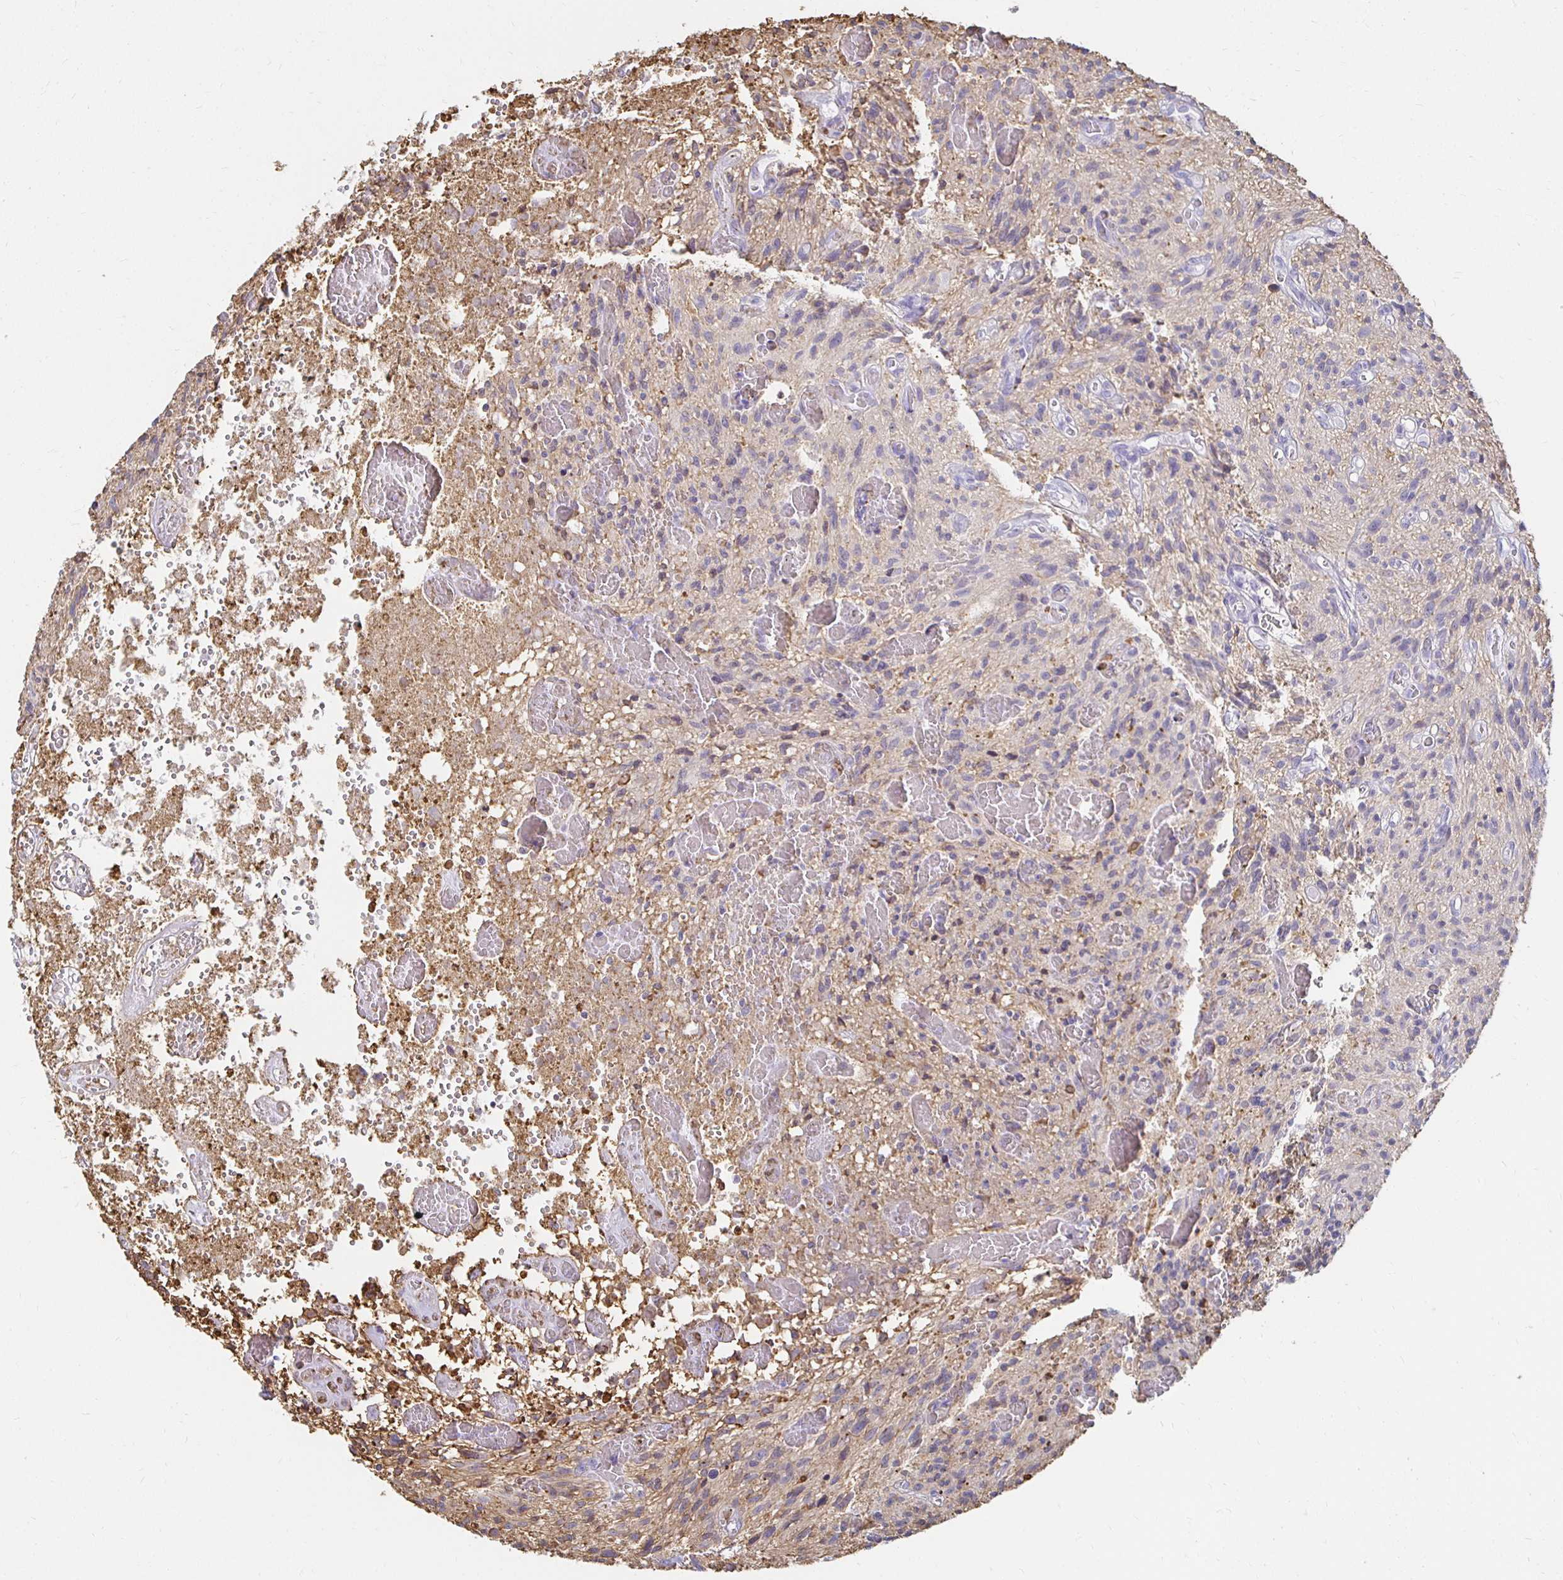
{"staining": {"intensity": "negative", "quantity": "none", "location": "none"}, "tissue": "glioma", "cell_type": "Tumor cells", "image_type": "cancer", "snomed": [{"axis": "morphology", "description": "Glioma, malignant, High grade"}, {"axis": "topography", "description": "Brain"}], "caption": "High magnification brightfield microscopy of malignant glioma (high-grade) stained with DAB (3,3'-diaminobenzidine) (brown) and counterstained with hematoxylin (blue): tumor cells show no significant expression. The staining is performed using DAB (3,3'-diaminobenzidine) brown chromogen with nuclei counter-stained in using hematoxylin.", "gene": "TAS1R3", "patient": {"sex": "male", "age": 75}}